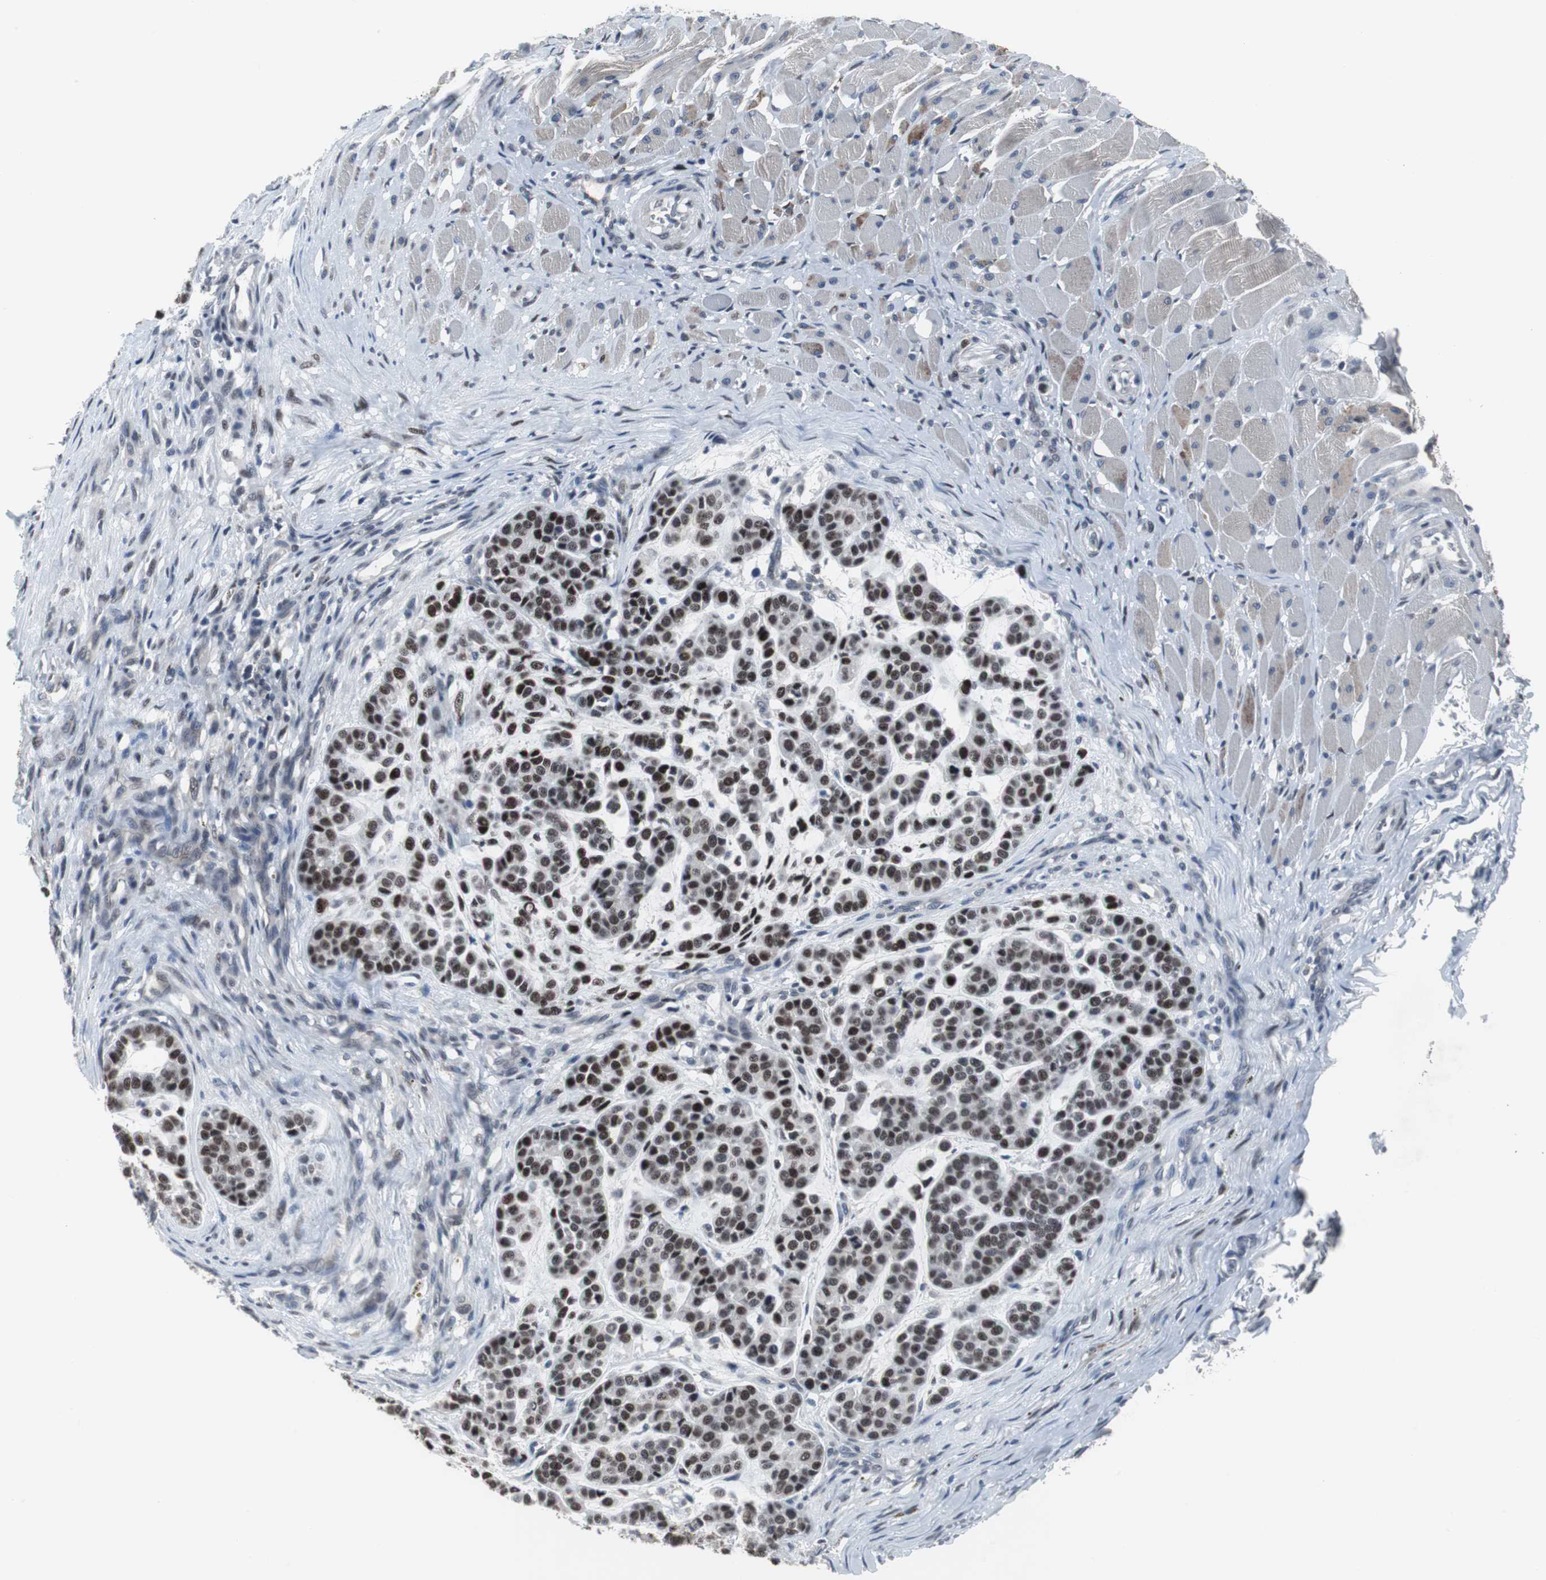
{"staining": {"intensity": "strong", "quantity": ">75%", "location": "nuclear"}, "tissue": "head and neck cancer", "cell_type": "Tumor cells", "image_type": "cancer", "snomed": [{"axis": "morphology", "description": "Adenocarcinoma, NOS"}, {"axis": "morphology", "description": "Adenoma, NOS"}, {"axis": "topography", "description": "Head-Neck"}], "caption": "Adenocarcinoma (head and neck) stained for a protein (brown) exhibits strong nuclear positive positivity in about >75% of tumor cells.", "gene": "FOXP4", "patient": {"sex": "female", "age": 55}}